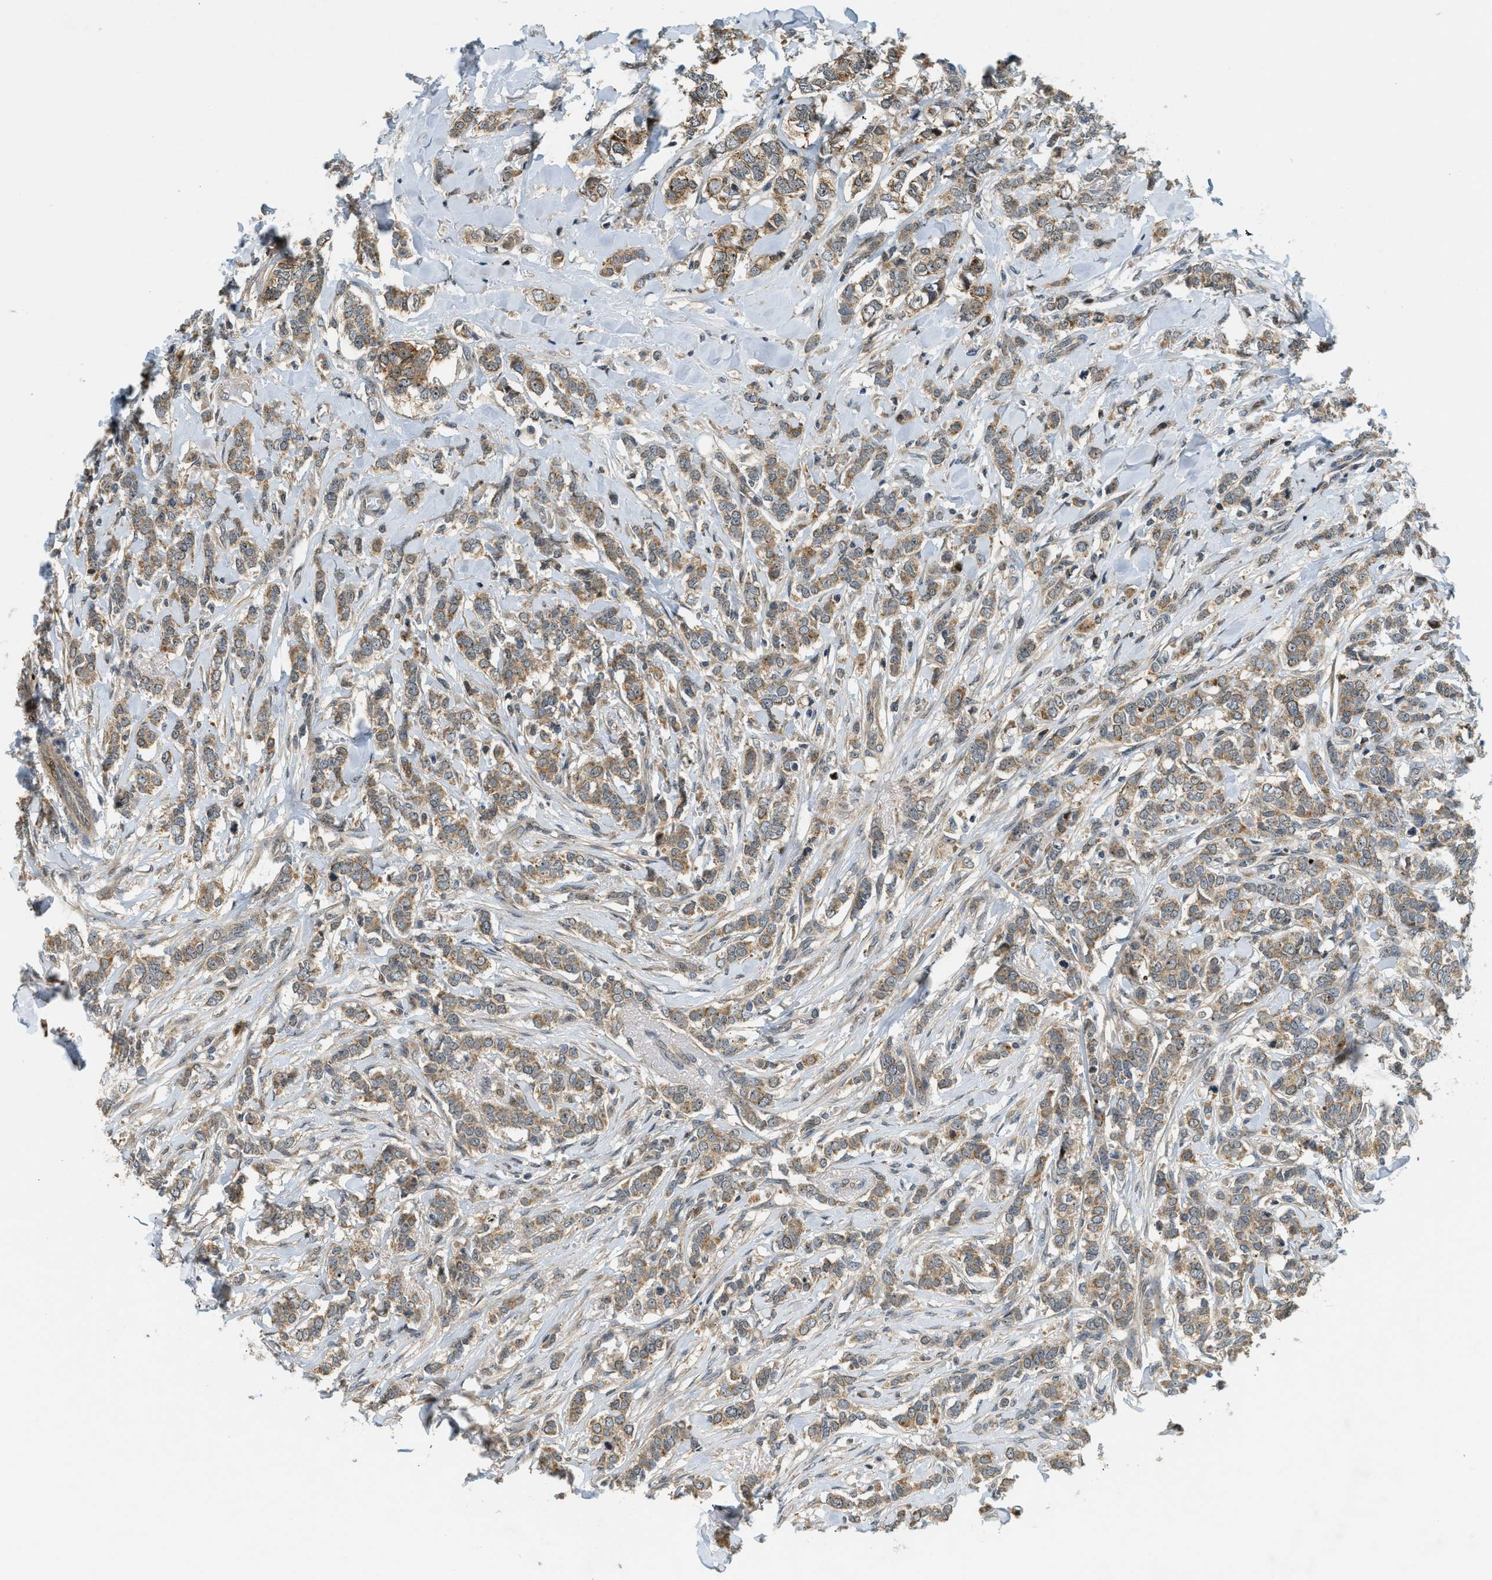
{"staining": {"intensity": "weak", "quantity": ">75%", "location": "cytoplasmic/membranous"}, "tissue": "breast cancer", "cell_type": "Tumor cells", "image_type": "cancer", "snomed": [{"axis": "morphology", "description": "Lobular carcinoma"}, {"axis": "topography", "description": "Skin"}, {"axis": "topography", "description": "Breast"}], "caption": "Lobular carcinoma (breast) was stained to show a protein in brown. There is low levels of weak cytoplasmic/membranous positivity in about >75% of tumor cells. The staining is performed using DAB brown chromogen to label protein expression. The nuclei are counter-stained blue using hematoxylin.", "gene": "TRAPPC14", "patient": {"sex": "female", "age": 46}}